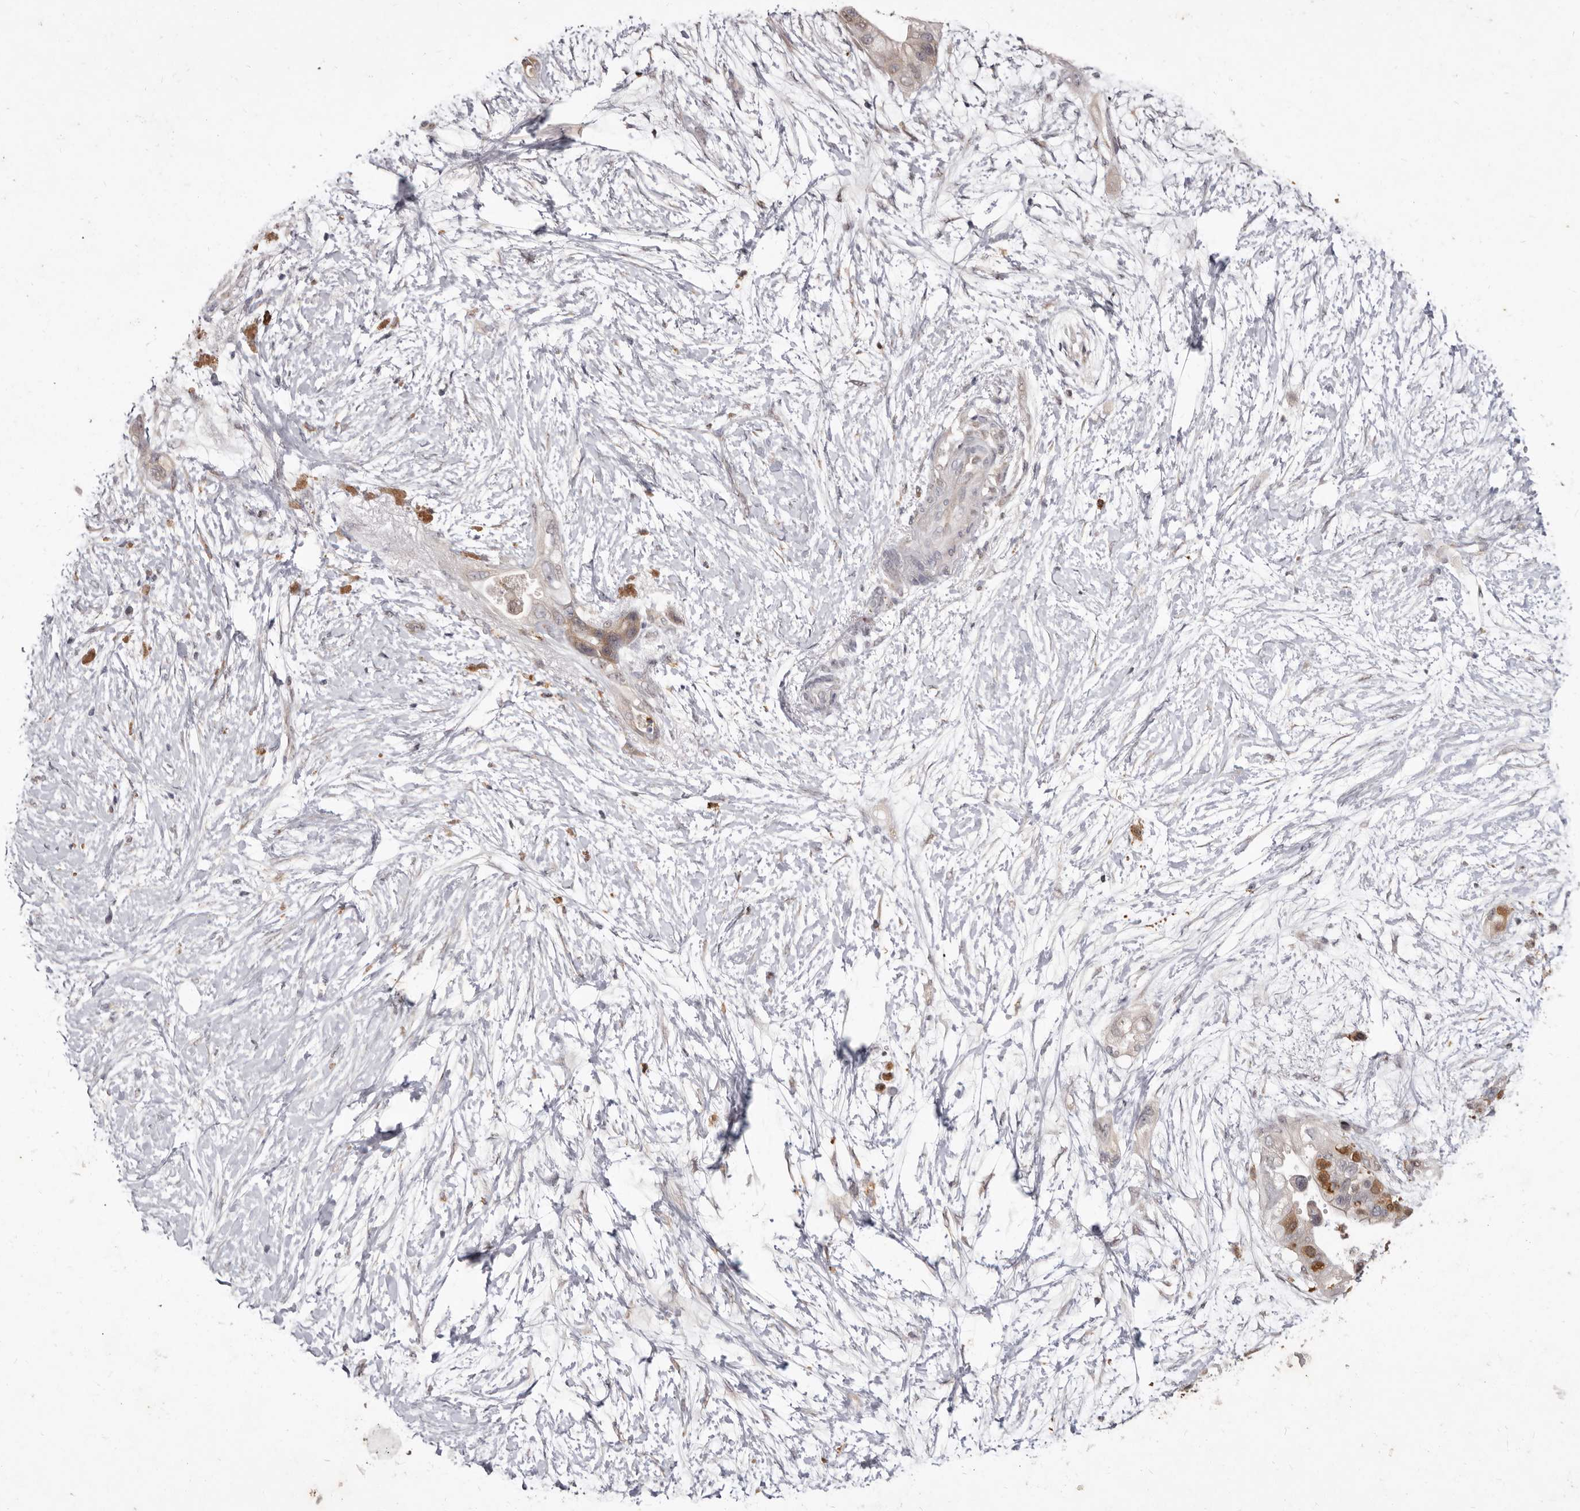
{"staining": {"intensity": "weak", "quantity": "<25%", "location": "cytoplasmic/membranous,nuclear"}, "tissue": "pancreatic cancer", "cell_type": "Tumor cells", "image_type": "cancer", "snomed": [{"axis": "morphology", "description": "Adenocarcinoma, NOS"}, {"axis": "topography", "description": "Pancreas"}], "caption": "Immunohistochemistry of adenocarcinoma (pancreatic) exhibits no expression in tumor cells.", "gene": "ACLY", "patient": {"sex": "male", "age": 53}}